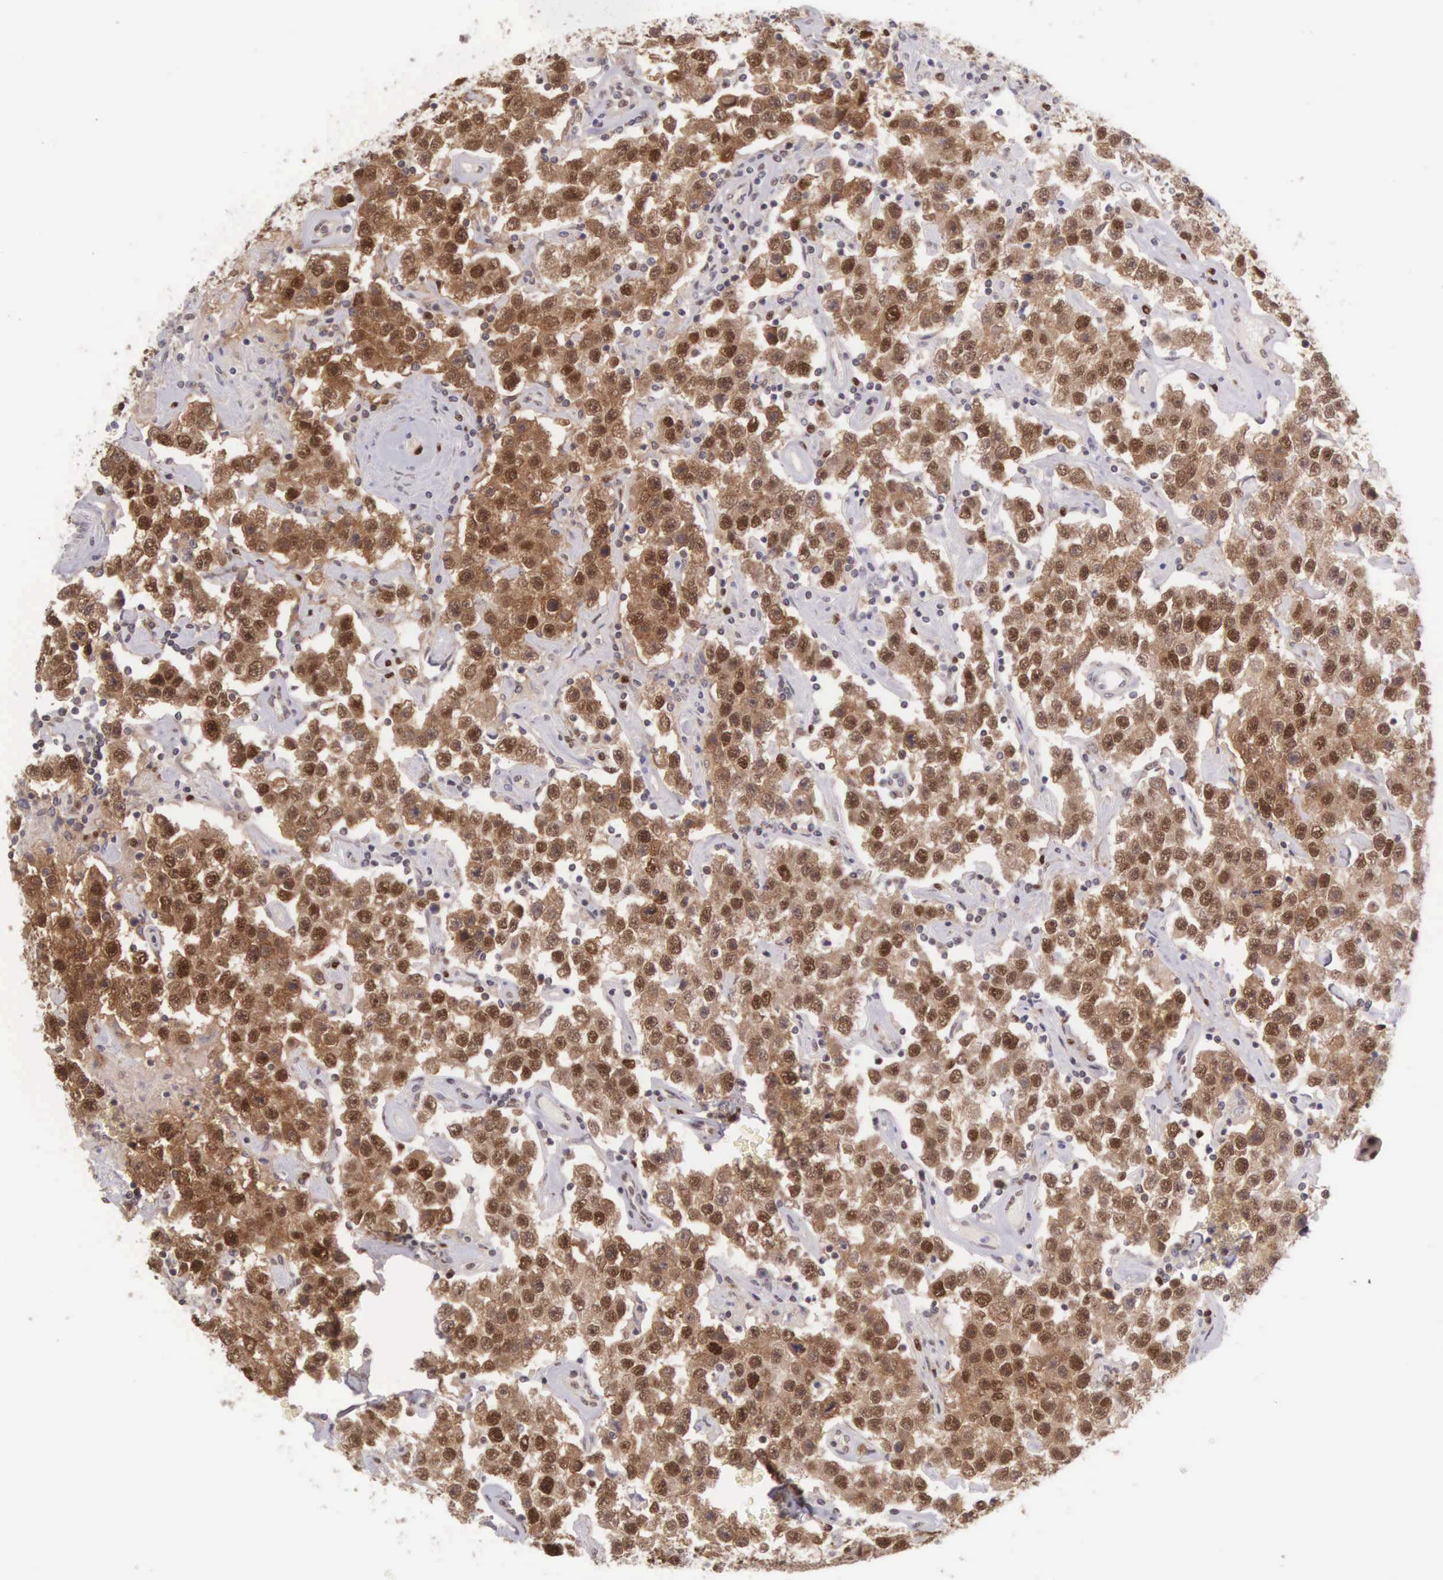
{"staining": {"intensity": "strong", "quantity": ">75%", "location": "nuclear"}, "tissue": "testis cancer", "cell_type": "Tumor cells", "image_type": "cancer", "snomed": [{"axis": "morphology", "description": "Seminoma, NOS"}, {"axis": "topography", "description": "Testis"}], "caption": "Immunohistochemical staining of human testis seminoma shows high levels of strong nuclear protein positivity in approximately >75% of tumor cells.", "gene": "CCDC117", "patient": {"sex": "male", "age": 52}}